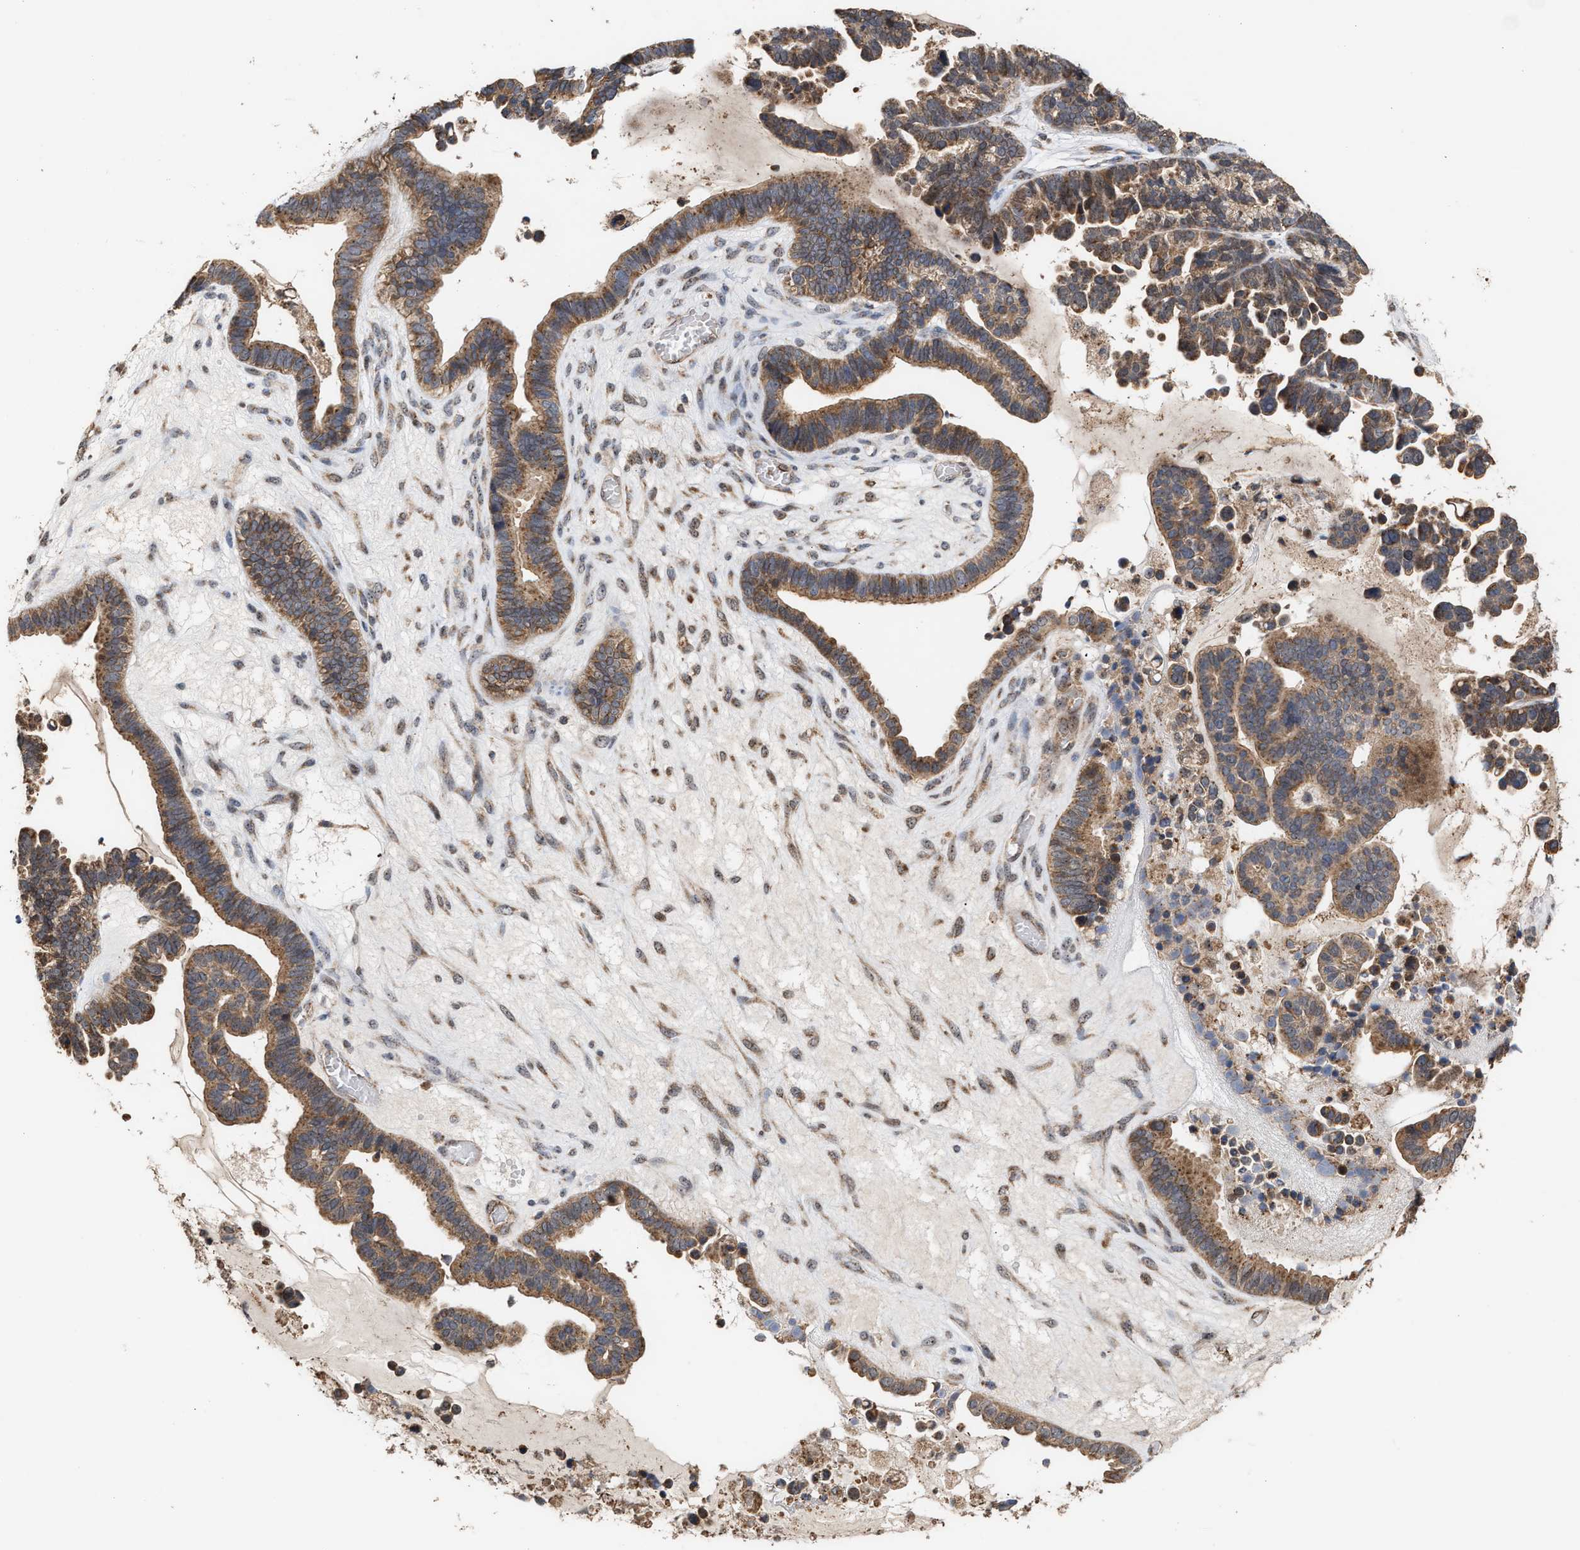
{"staining": {"intensity": "moderate", "quantity": ">75%", "location": "cytoplasmic/membranous"}, "tissue": "ovarian cancer", "cell_type": "Tumor cells", "image_type": "cancer", "snomed": [{"axis": "morphology", "description": "Cystadenocarcinoma, serous, NOS"}, {"axis": "topography", "description": "Ovary"}], "caption": "A high-resolution image shows IHC staining of ovarian serous cystadenocarcinoma, which demonstrates moderate cytoplasmic/membranous staining in approximately >75% of tumor cells.", "gene": "EXOSC2", "patient": {"sex": "female", "age": 56}}